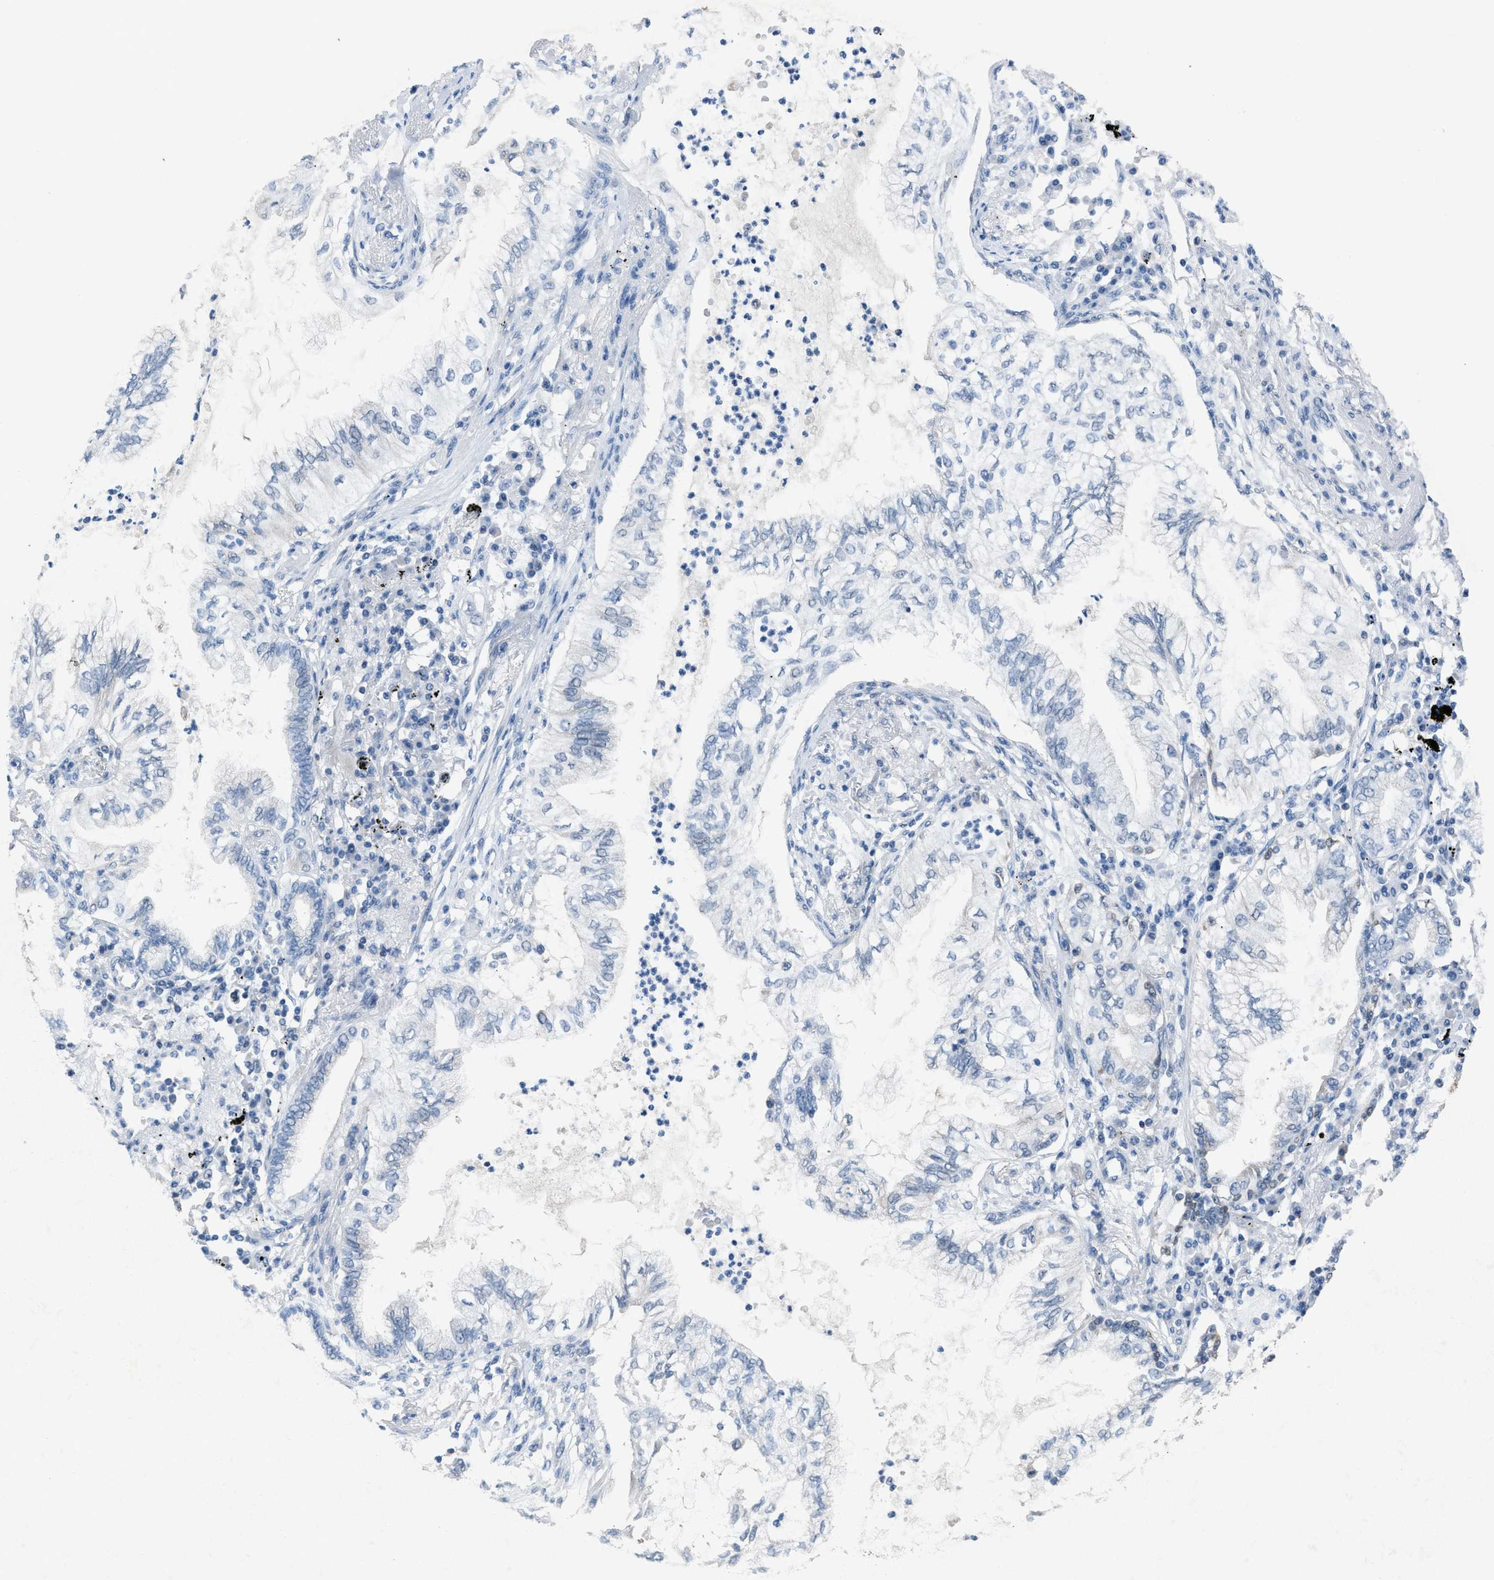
{"staining": {"intensity": "negative", "quantity": "none", "location": "none"}, "tissue": "lung cancer", "cell_type": "Tumor cells", "image_type": "cancer", "snomed": [{"axis": "morphology", "description": "Normal tissue, NOS"}, {"axis": "morphology", "description": "Adenocarcinoma, NOS"}, {"axis": "topography", "description": "Bronchus"}, {"axis": "topography", "description": "Lung"}], "caption": "An immunohistochemistry micrograph of lung cancer is shown. There is no staining in tumor cells of lung cancer. Nuclei are stained in blue.", "gene": "ANAPC11", "patient": {"sex": "female", "age": 70}}